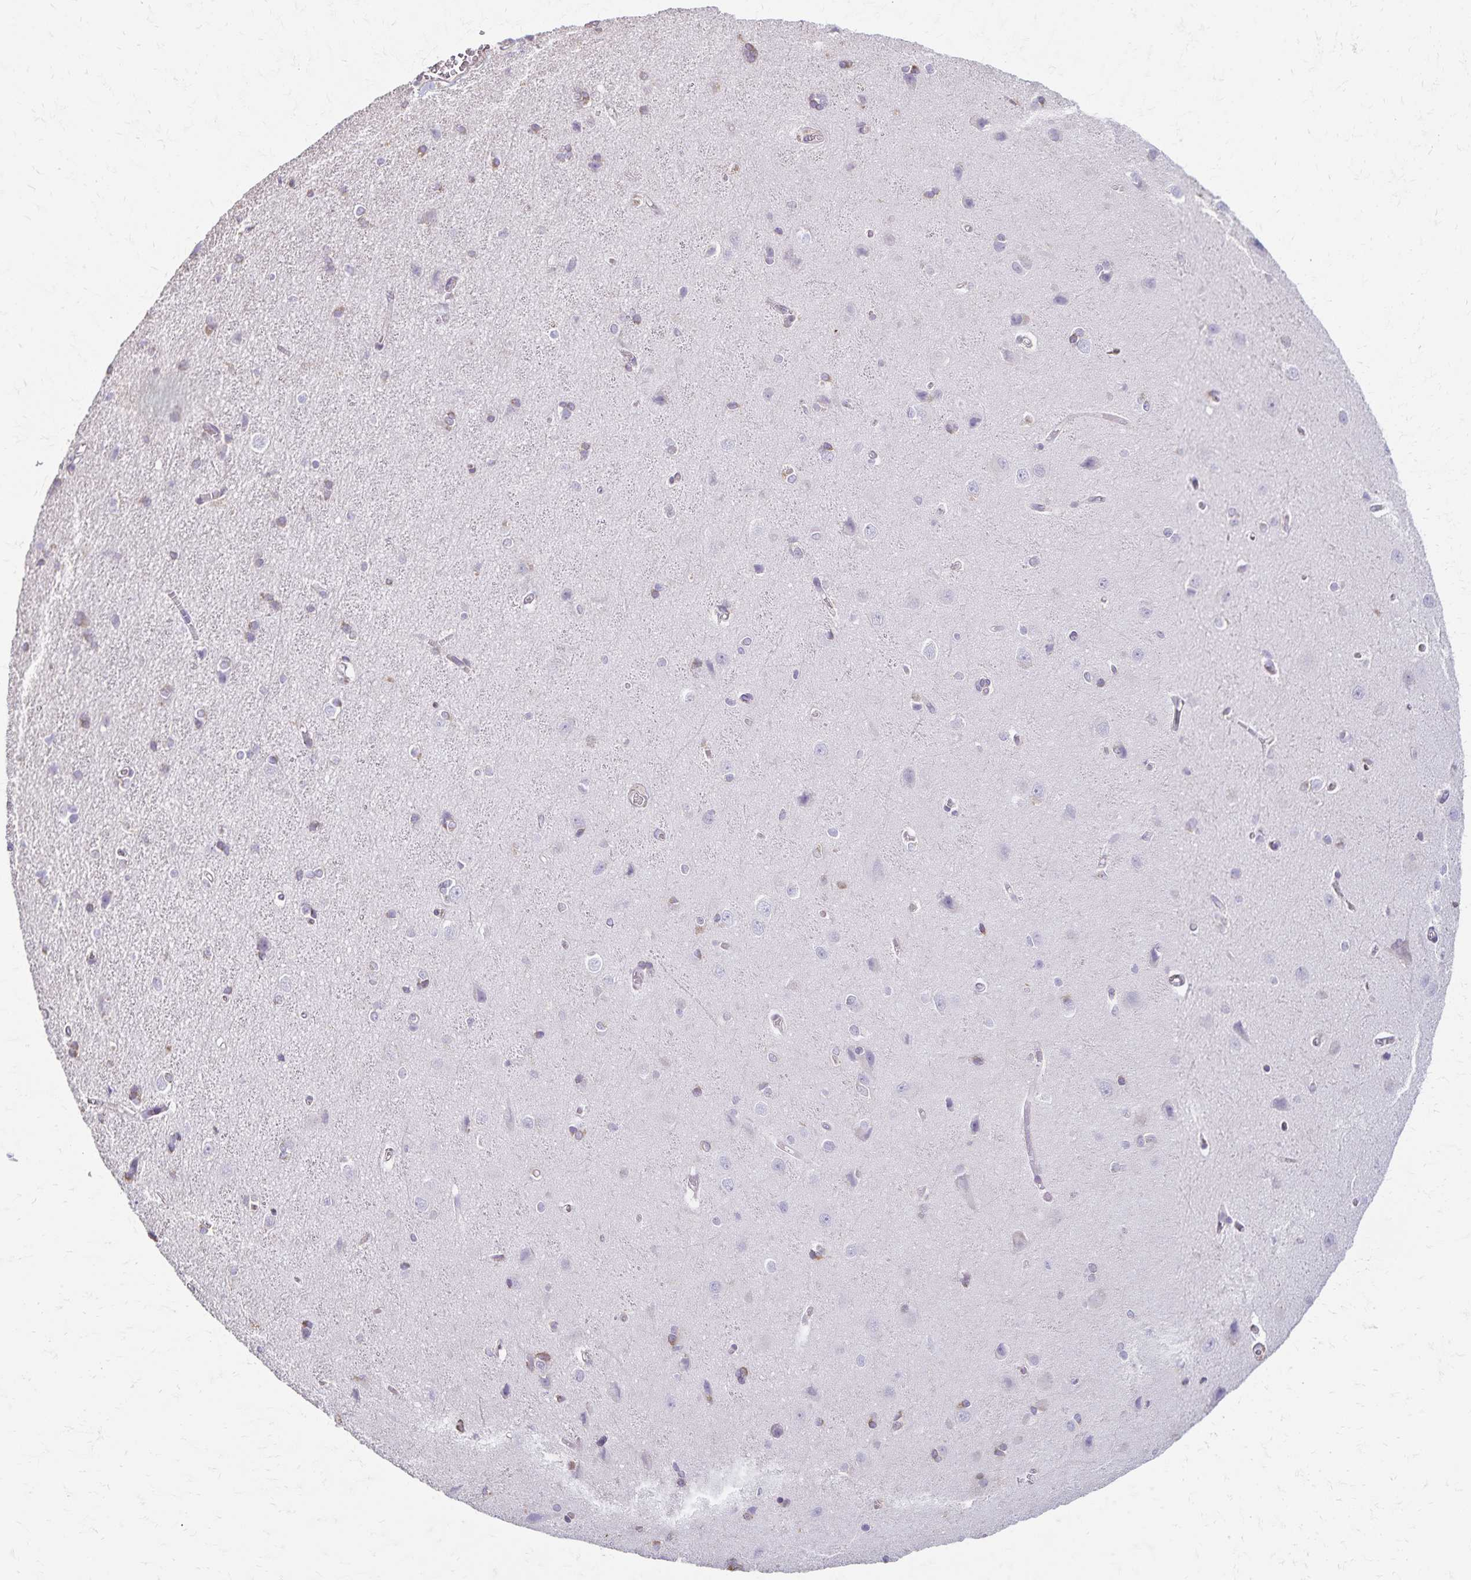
{"staining": {"intensity": "negative", "quantity": "none", "location": "none"}, "tissue": "cerebral cortex", "cell_type": "Endothelial cells", "image_type": "normal", "snomed": [{"axis": "morphology", "description": "Normal tissue, NOS"}, {"axis": "topography", "description": "Cerebral cortex"}], "caption": "Immunohistochemistry of unremarkable cerebral cortex exhibits no staining in endothelial cells.", "gene": "KISS1", "patient": {"sex": "male", "age": 37}}